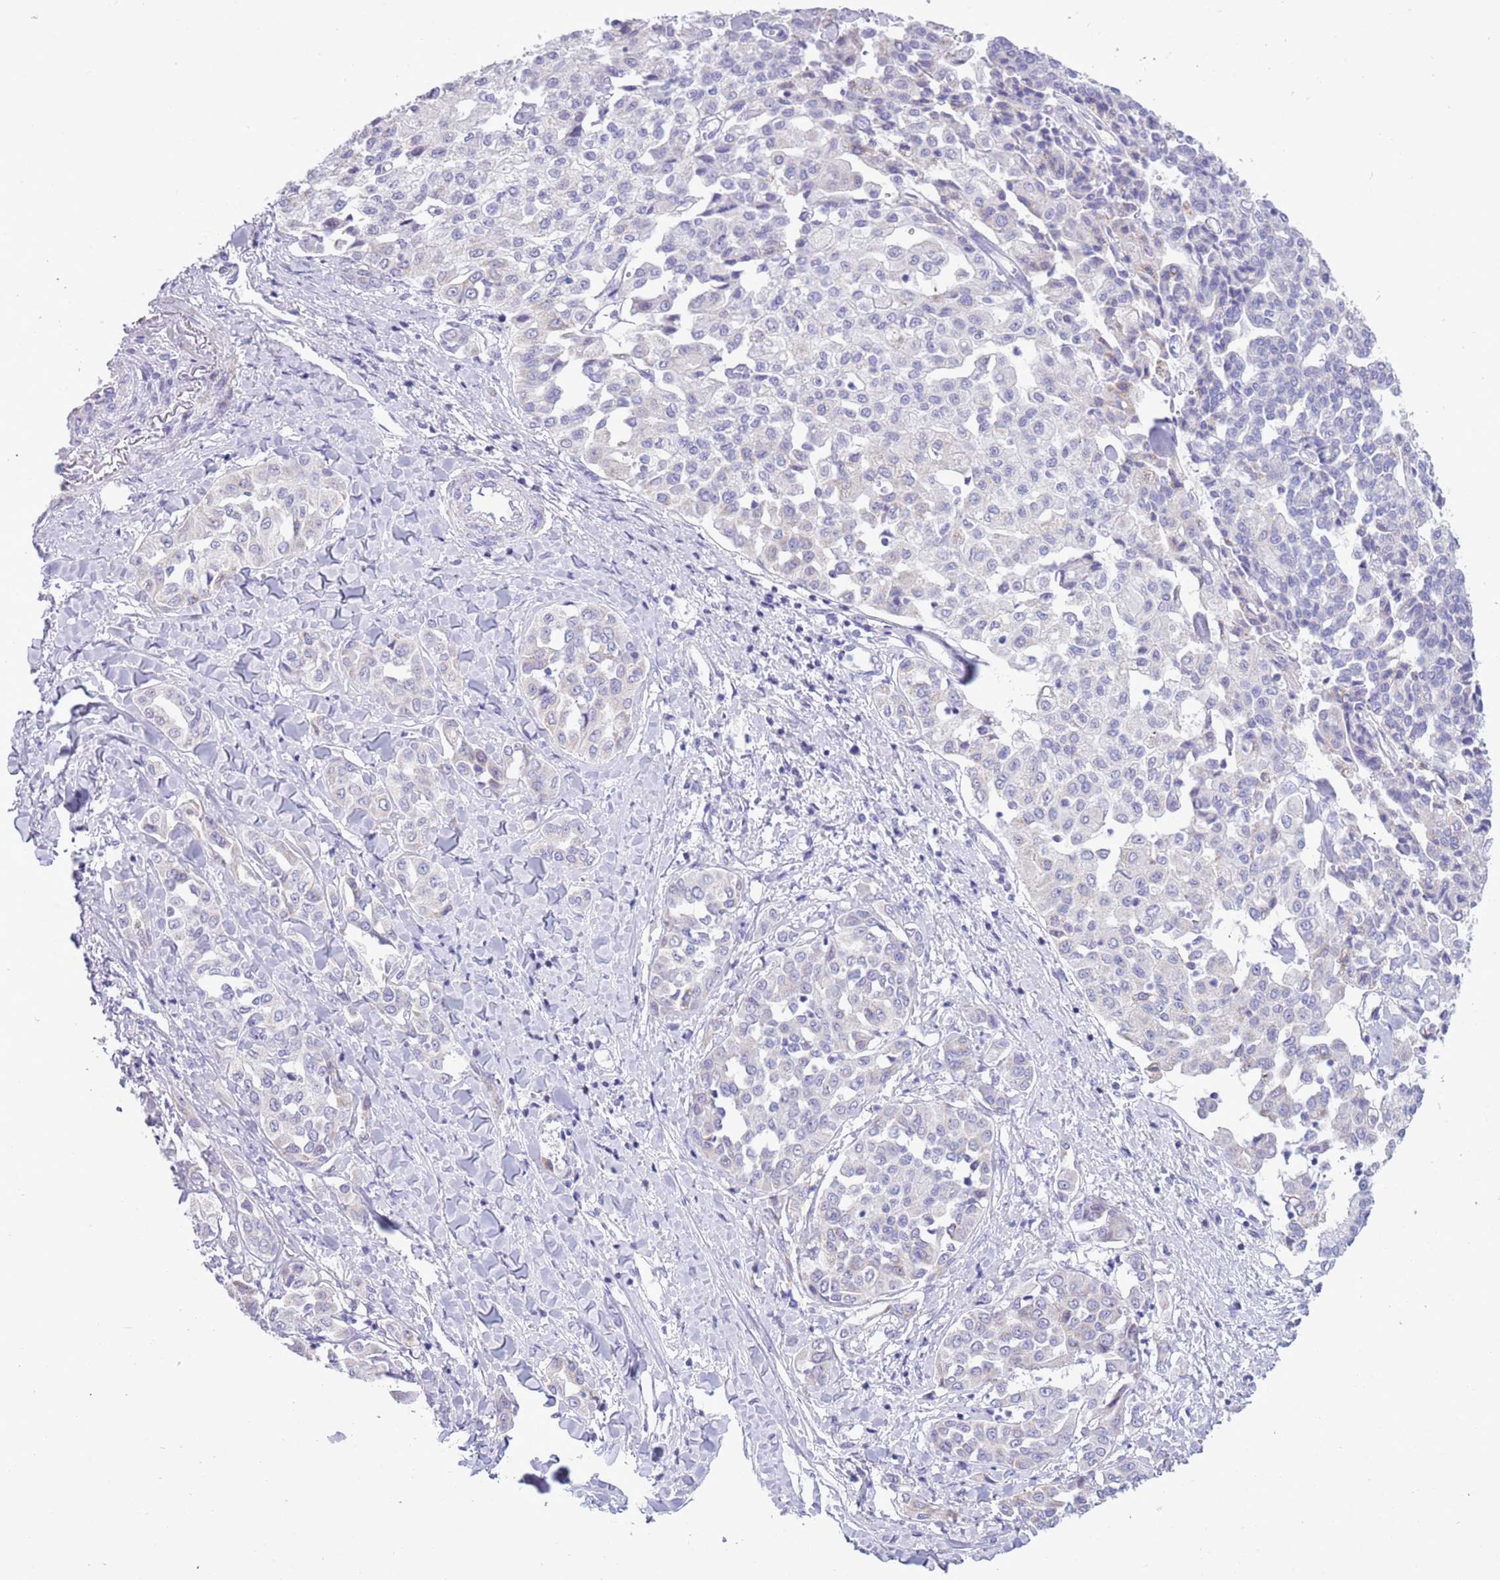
{"staining": {"intensity": "negative", "quantity": "none", "location": "none"}, "tissue": "liver cancer", "cell_type": "Tumor cells", "image_type": "cancer", "snomed": [{"axis": "morphology", "description": "Cholangiocarcinoma"}, {"axis": "topography", "description": "Liver"}], "caption": "The IHC micrograph has no significant positivity in tumor cells of liver cholangiocarcinoma tissue.", "gene": "MOCOS", "patient": {"sex": "female", "age": 77}}